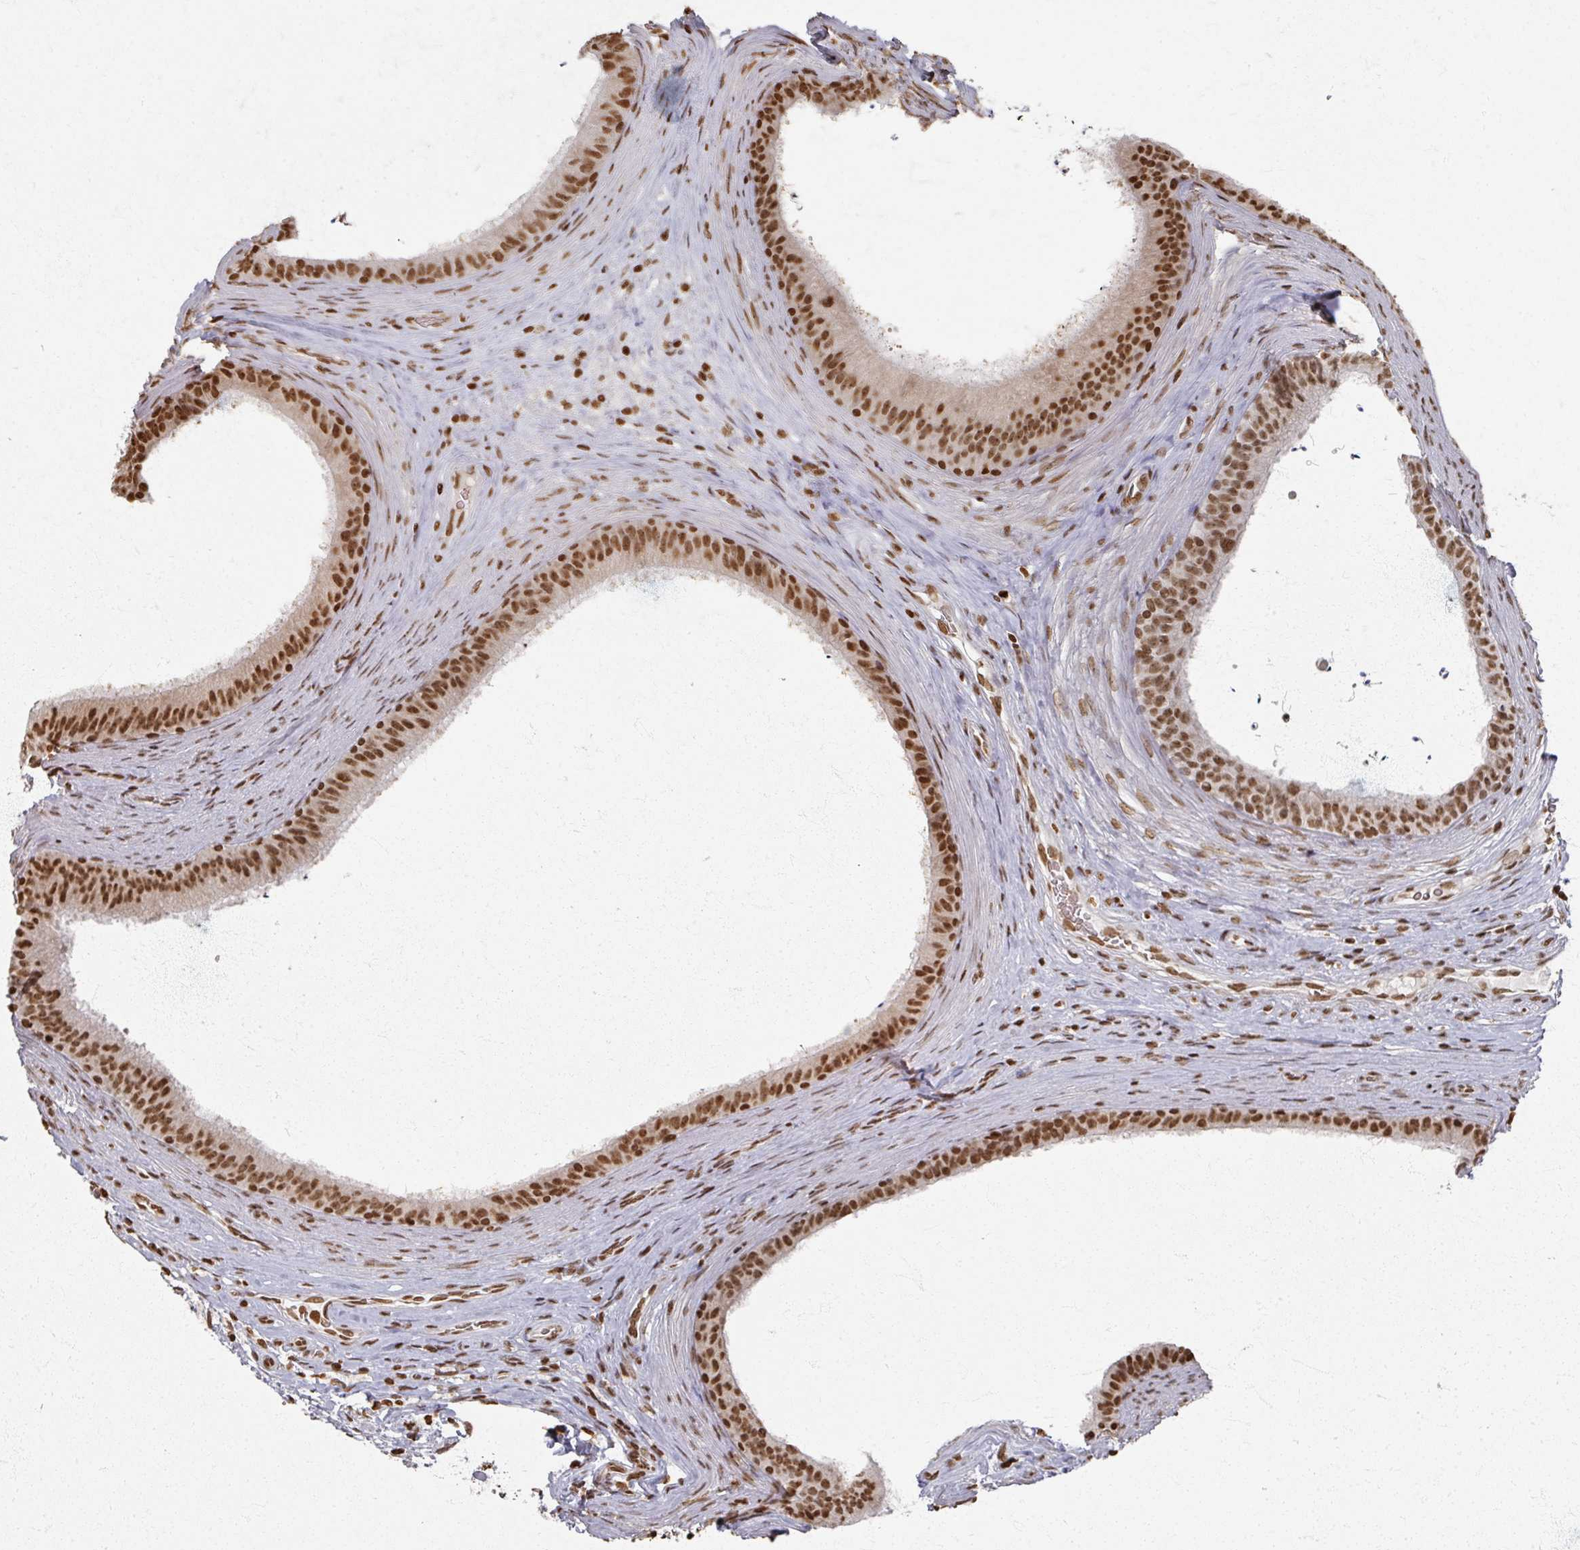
{"staining": {"intensity": "moderate", "quantity": ">75%", "location": "nuclear"}, "tissue": "epididymis", "cell_type": "Glandular cells", "image_type": "normal", "snomed": [{"axis": "morphology", "description": "Normal tissue, NOS"}, {"axis": "topography", "description": "Testis"}, {"axis": "topography", "description": "Epididymis"}], "caption": "High-power microscopy captured an immunohistochemistry (IHC) histopathology image of normal epididymis, revealing moderate nuclear expression in about >75% of glandular cells. Nuclei are stained in blue.", "gene": "DCUN1D5", "patient": {"sex": "male", "age": 41}}